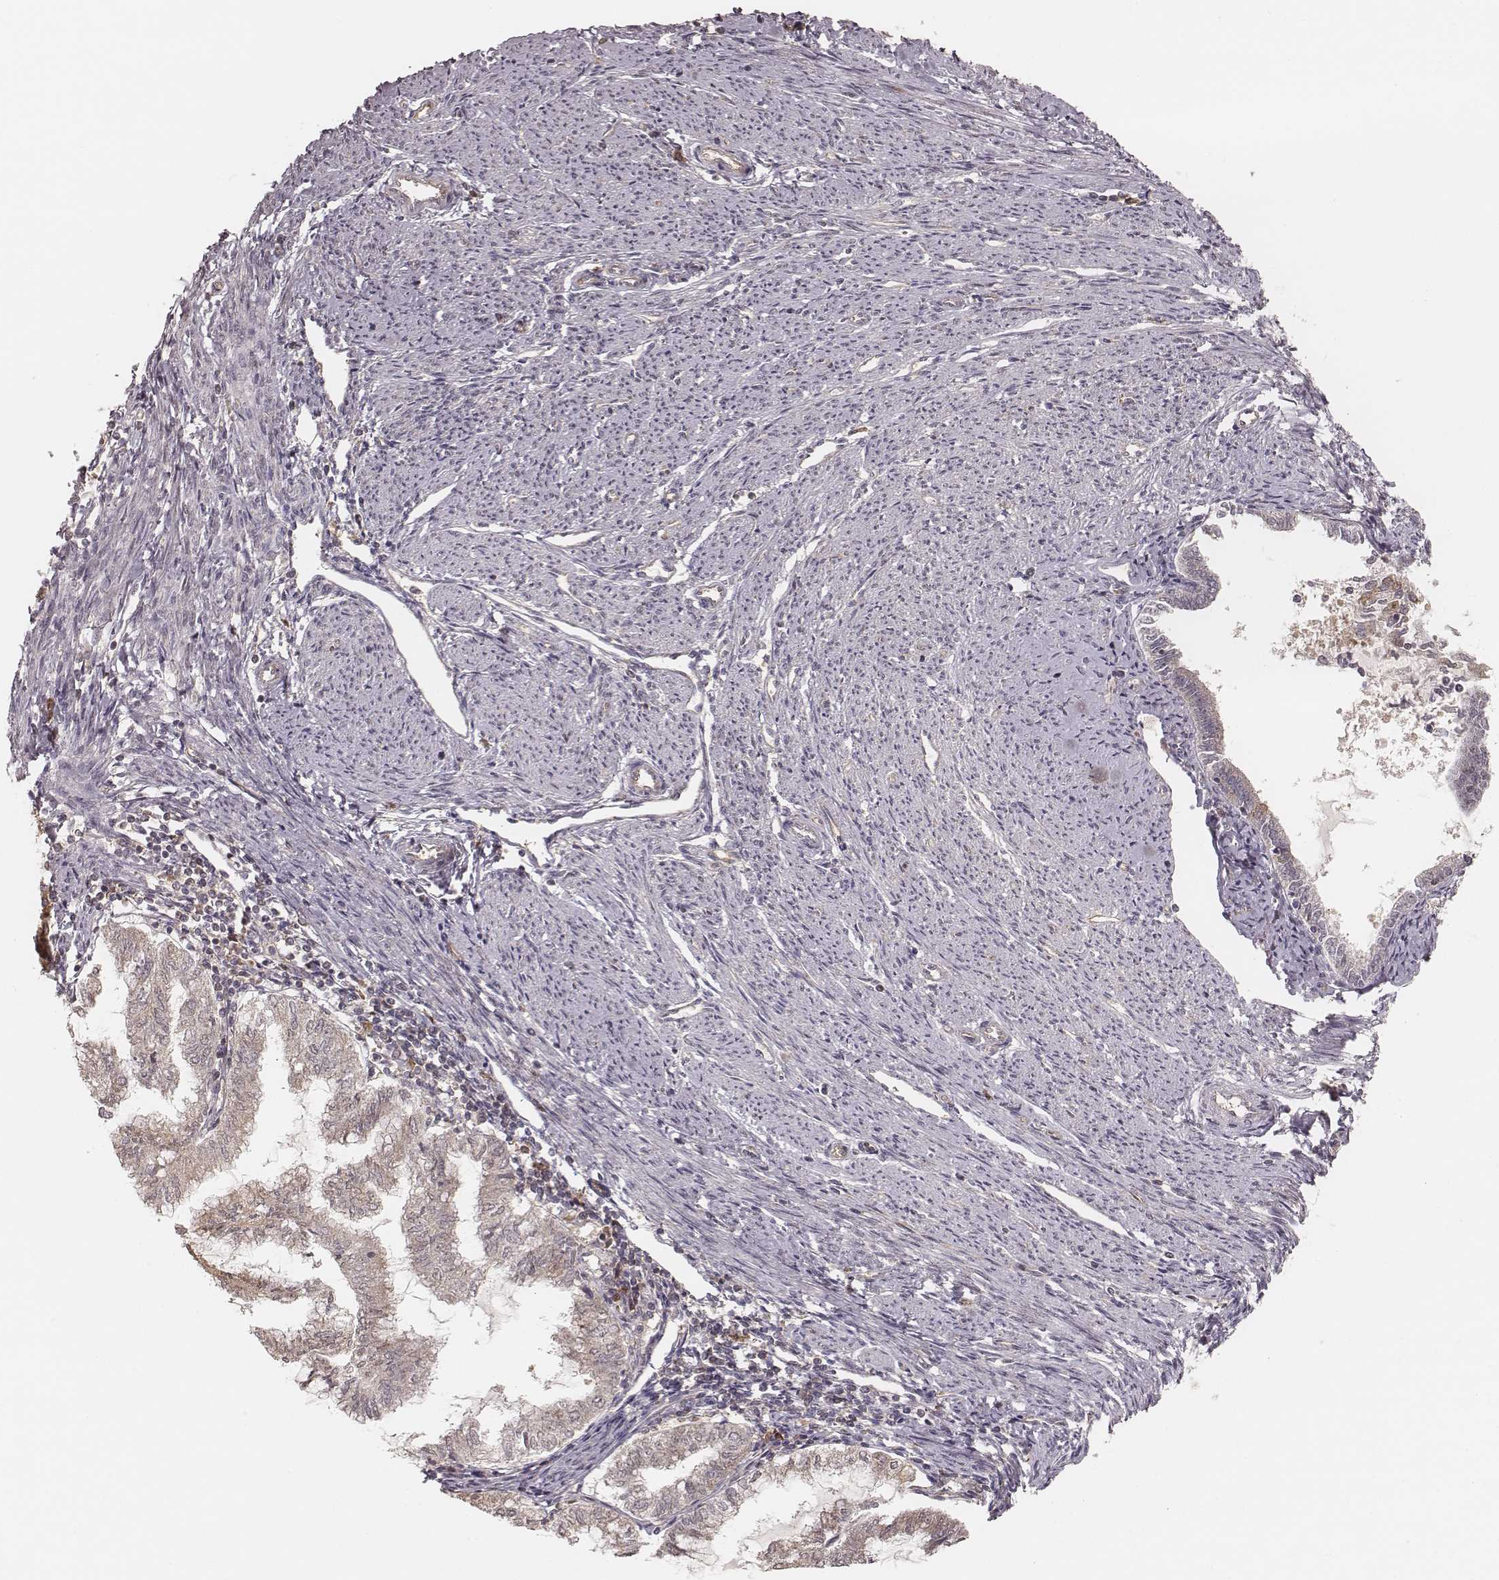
{"staining": {"intensity": "weak", "quantity": "25%-75%", "location": "cytoplasmic/membranous"}, "tissue": "endometrial cancer", "cell_type": "Tumor cells", "image_type": "cancer", "snomed": [{"axis": "morphology", "description": "Adenocarcinoma, NOS"}, {"axis": "topography", "description": "Endometrium"}], "caption": "Adenocarcinoma (endometrial) was stained to show a protein in brown. There is low levels of weak cytoplasmic/membranous expression in about 25%-75% of tumor cells.", "gene": "CARS1", "patient": {"sex": "female", "age": 79}}